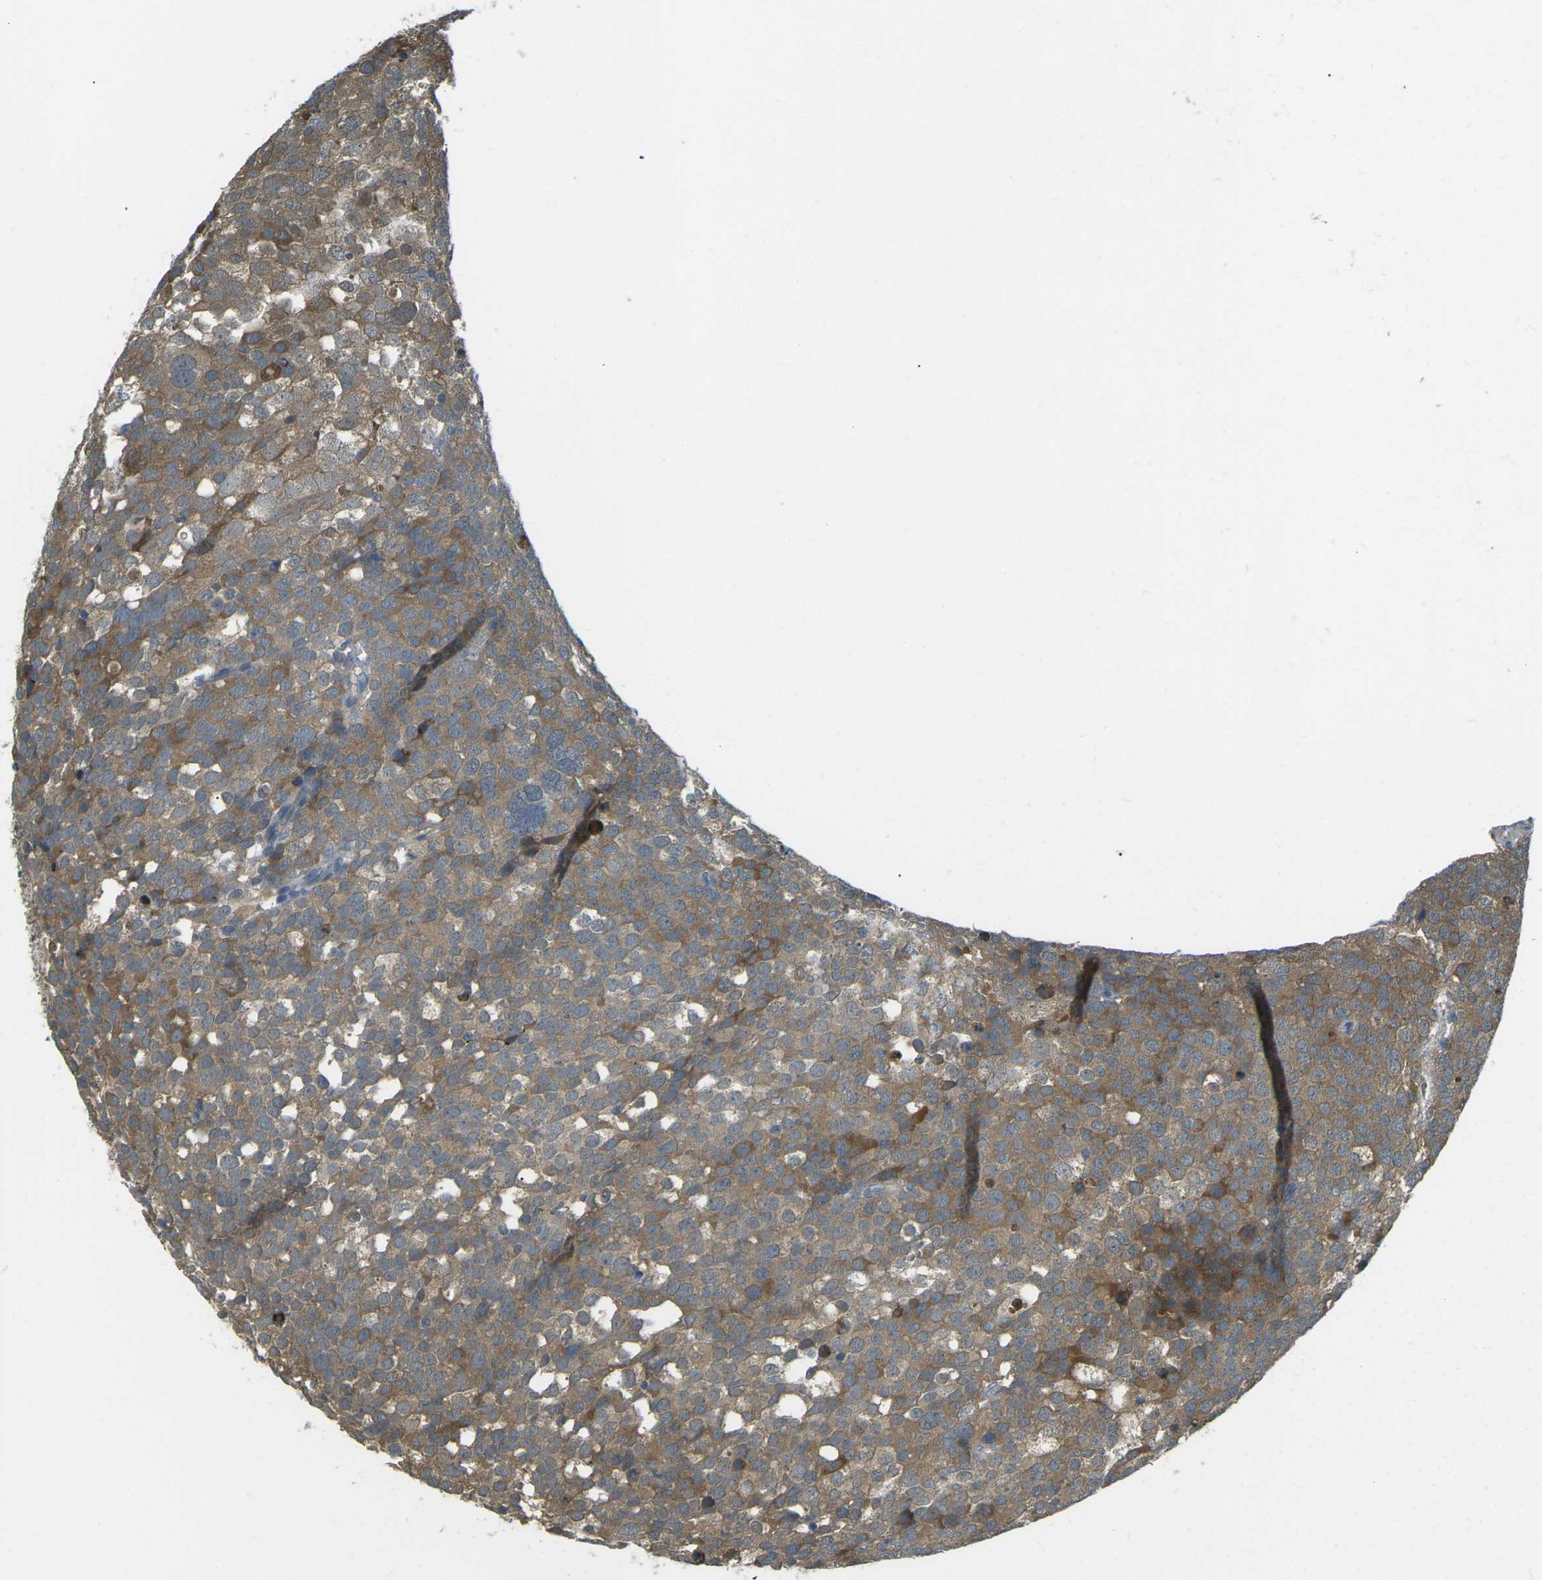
{"staining": {"intensity": "moderate", "quantity": ">75%", "location": "cytoplasmic/membranous"}, "tissue": "testis cancer", "cell_type": "Tumor cells", "image_type": "cancer", "snomed": [{"axis": "morphology", "description": "Seminoma, NOS"}, {"axis": "topography", "description": "Testis"}], "caption": "Immunohistochemistry (DAB) staining of human testis cancer (seminoma) reveals moderate cytoplasmic/membranous protein expression in about >75% of tumor cells. The staining was performed using DAB (3,3'-diaminobenzidine), with brown indicating positive protein expression. Nuclei are stained blue with hematoxylin.", "gene": "PIEZO2", "patient": {"sex": "male", "age": 71}}